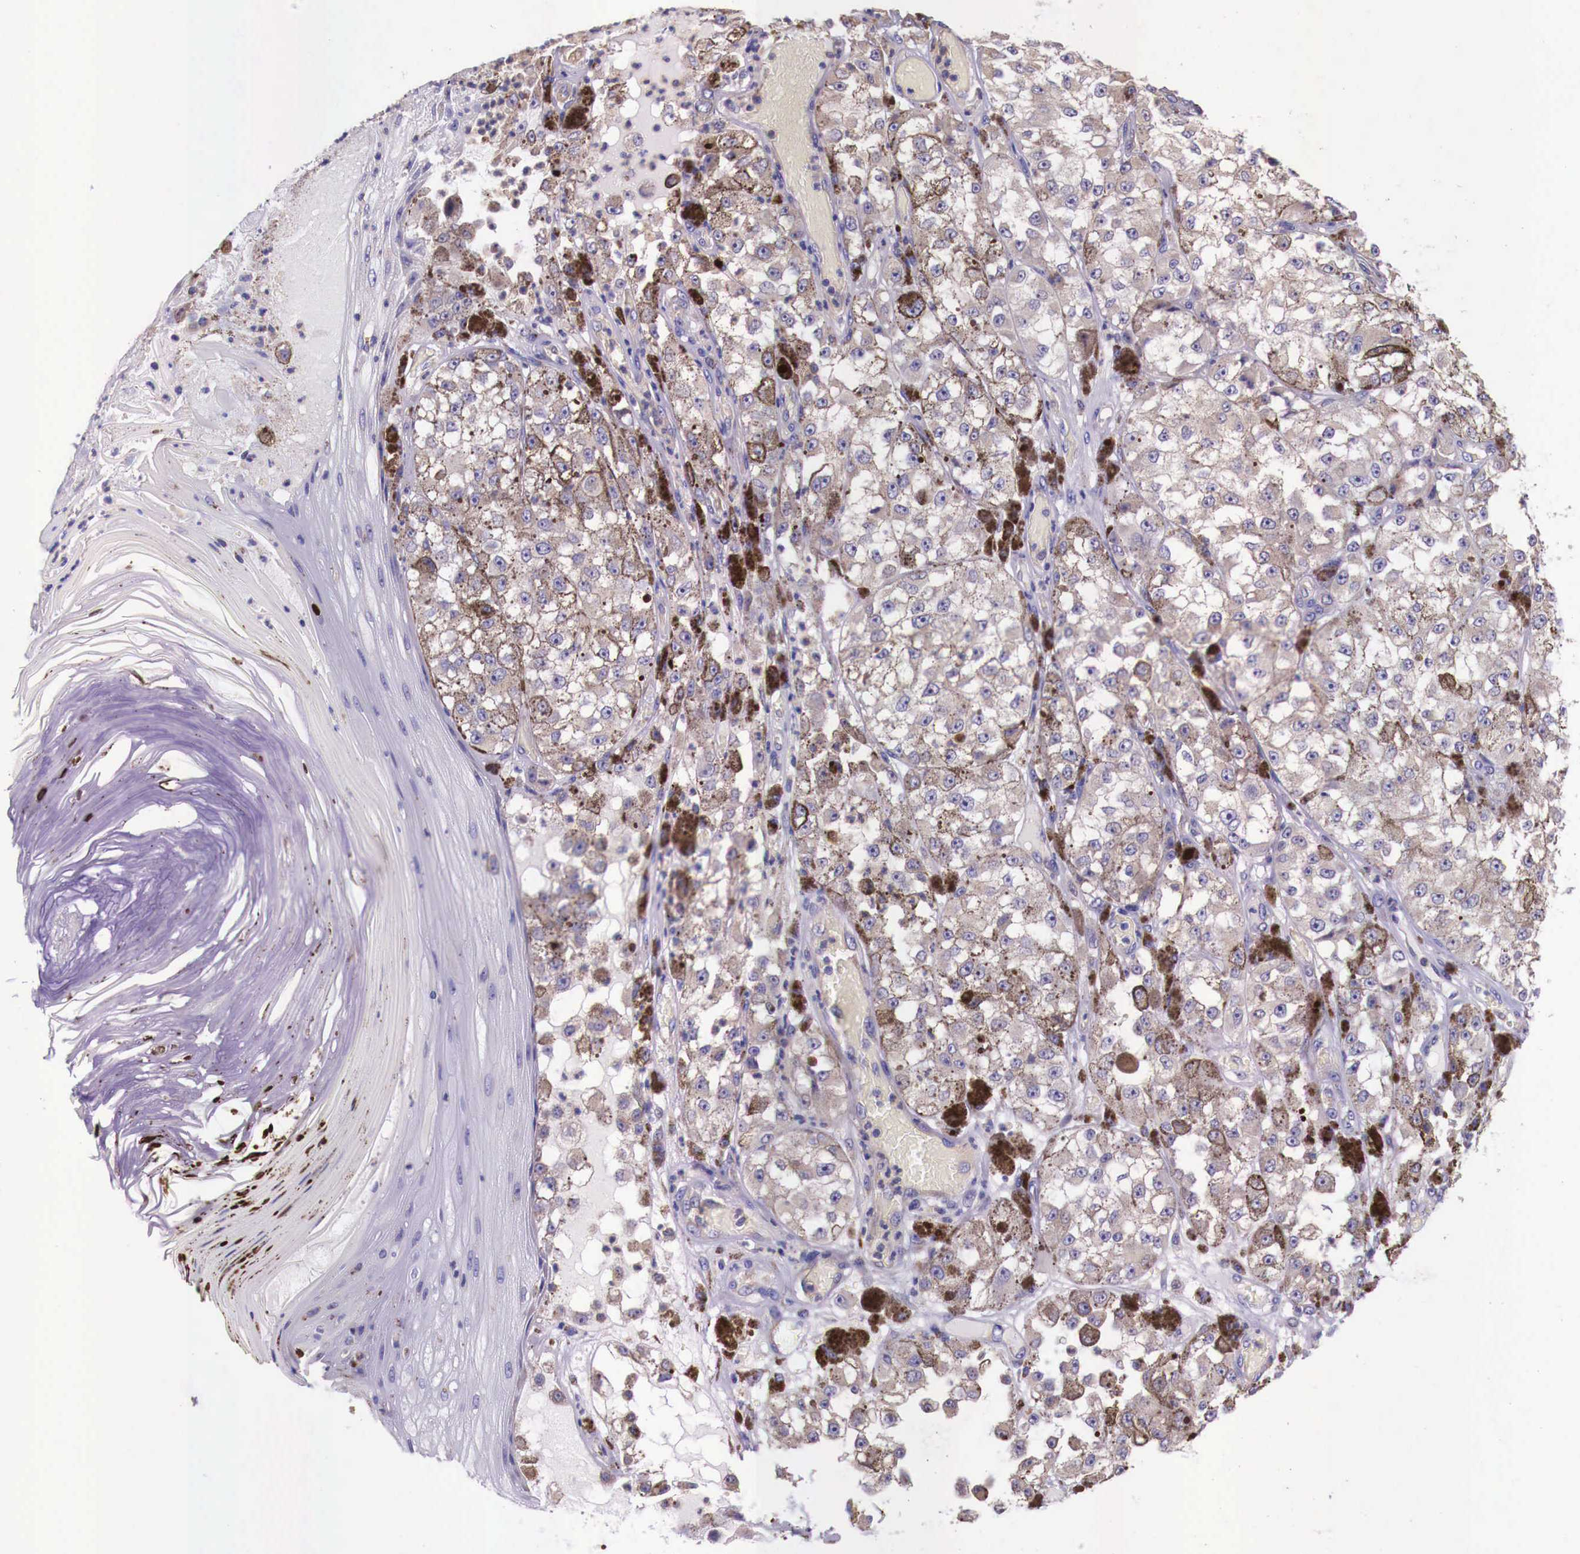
{"staining": {"intensity": "weak", "quantity": ">75%", "location": "cytoplasmic/membranous"}, "tissue": "melanoma", "cell_type": "Tumor cells", "image_type": "cancer", "snomed": [{"axis": "morphology", "description": "Malignant melanoma, NOS"}, {"axis": "topography", "description": "Skin"}], "caption": "Malignant melanoma stained with a brown dye reveals weak cytoplasmic/membranous positive expression in about >75% of tumor cells.", "gene": "GRIPAP1", "patient": {"sex": "male", "age": 67}}